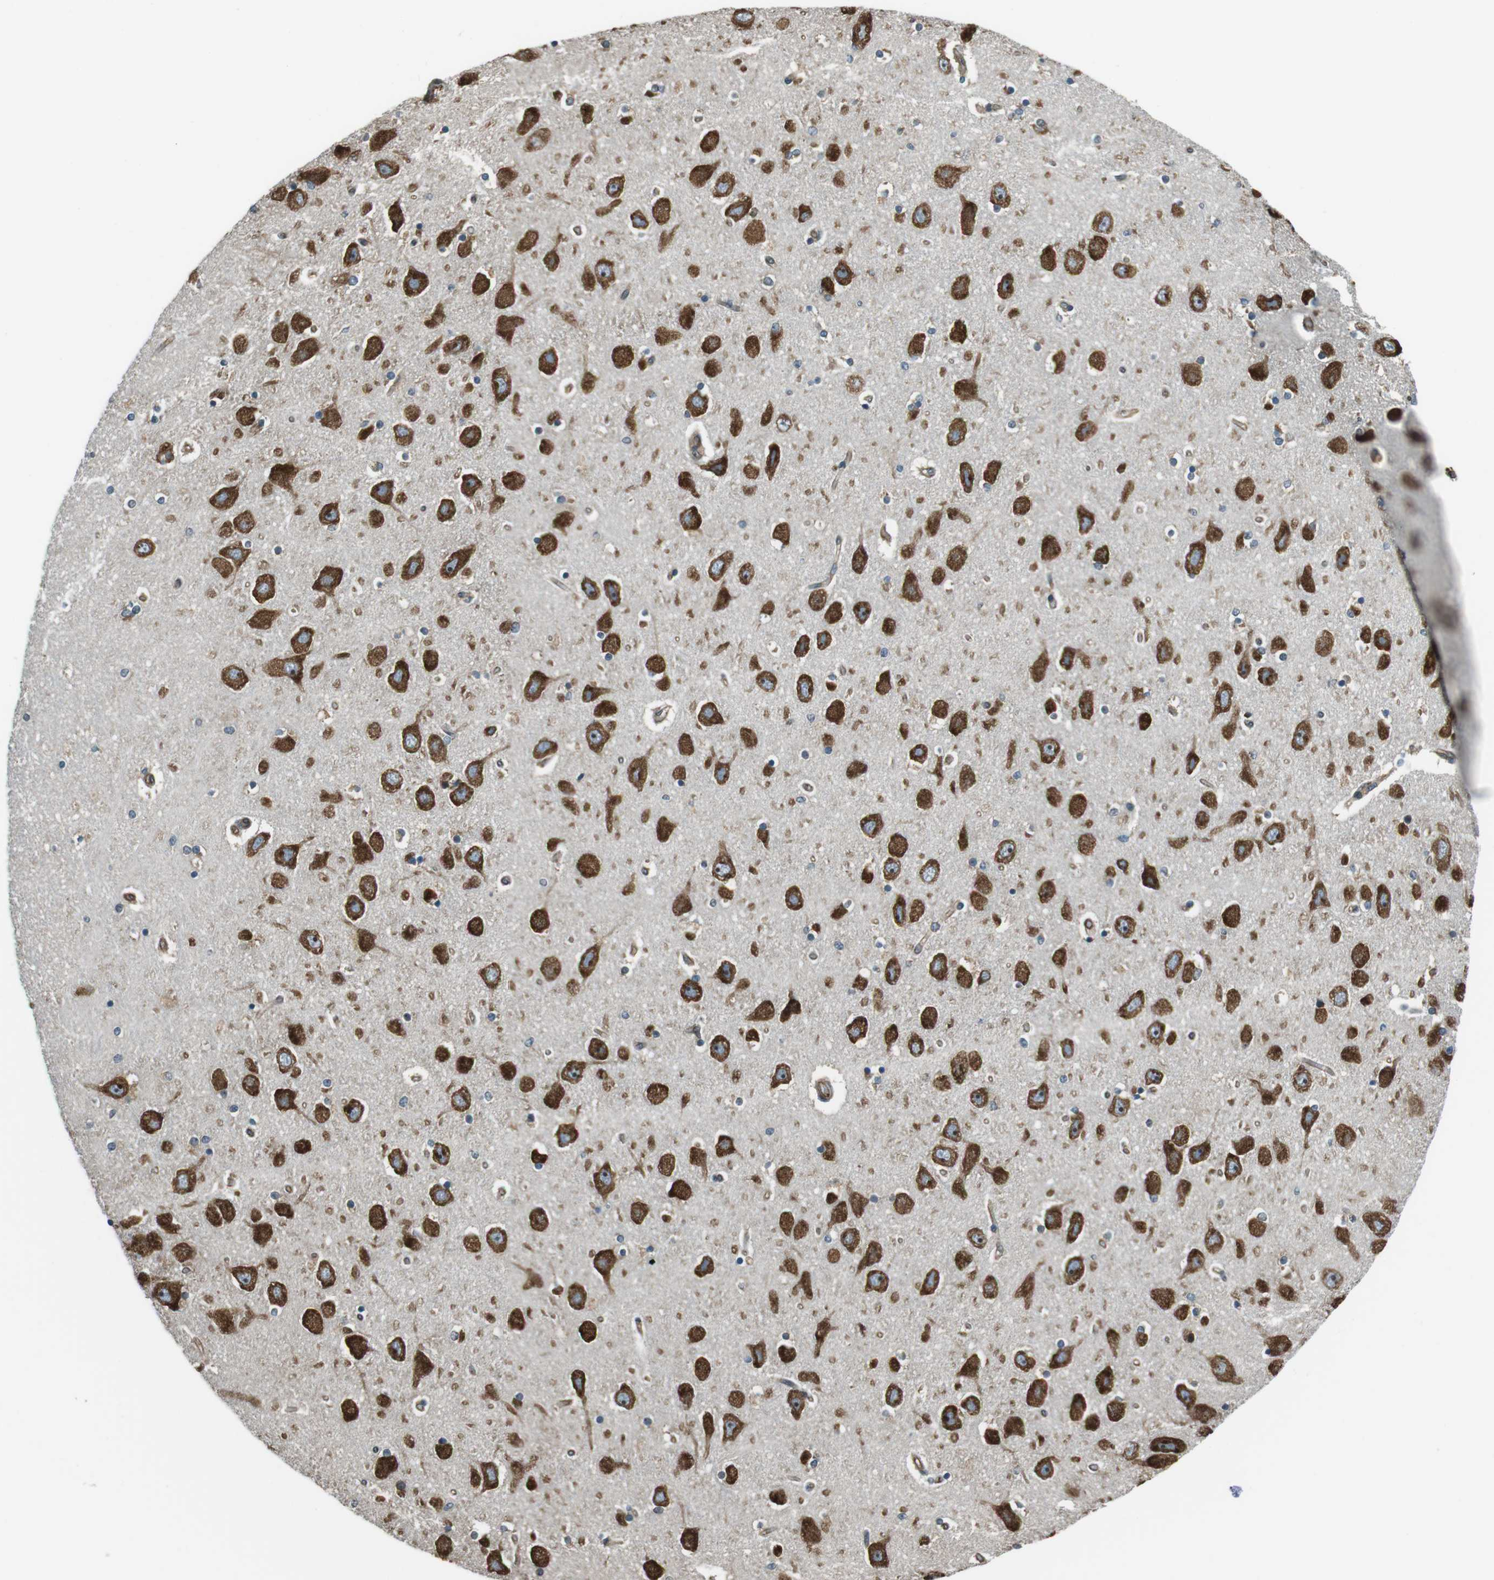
{"staining": {"intensity": "moderate", "quantity": "<25%", "location": "cytoplasmic/membranous"}, "tissue": "hippocampus", "cell_type": "Glial cells", "image_type": "normal", "snomed": [{"axis": "morphology", "description": "Normal tissue, NOS"}, {"axis": "topography", "description": "Hippocampus"}], "caption": "High-magnification brightfield microscopy of benign hippocampus stained with DAB (brown) and counterstained with hematoxylin (blue). glial cells exhibit moderate cytoplasmic/membranous expression is present in approximately<25% of cells. (Brightfield microscopy of DAB IHC at high magnification).", "gene": "PA2G4", "patient": {"sex": "female", "age": 54}}